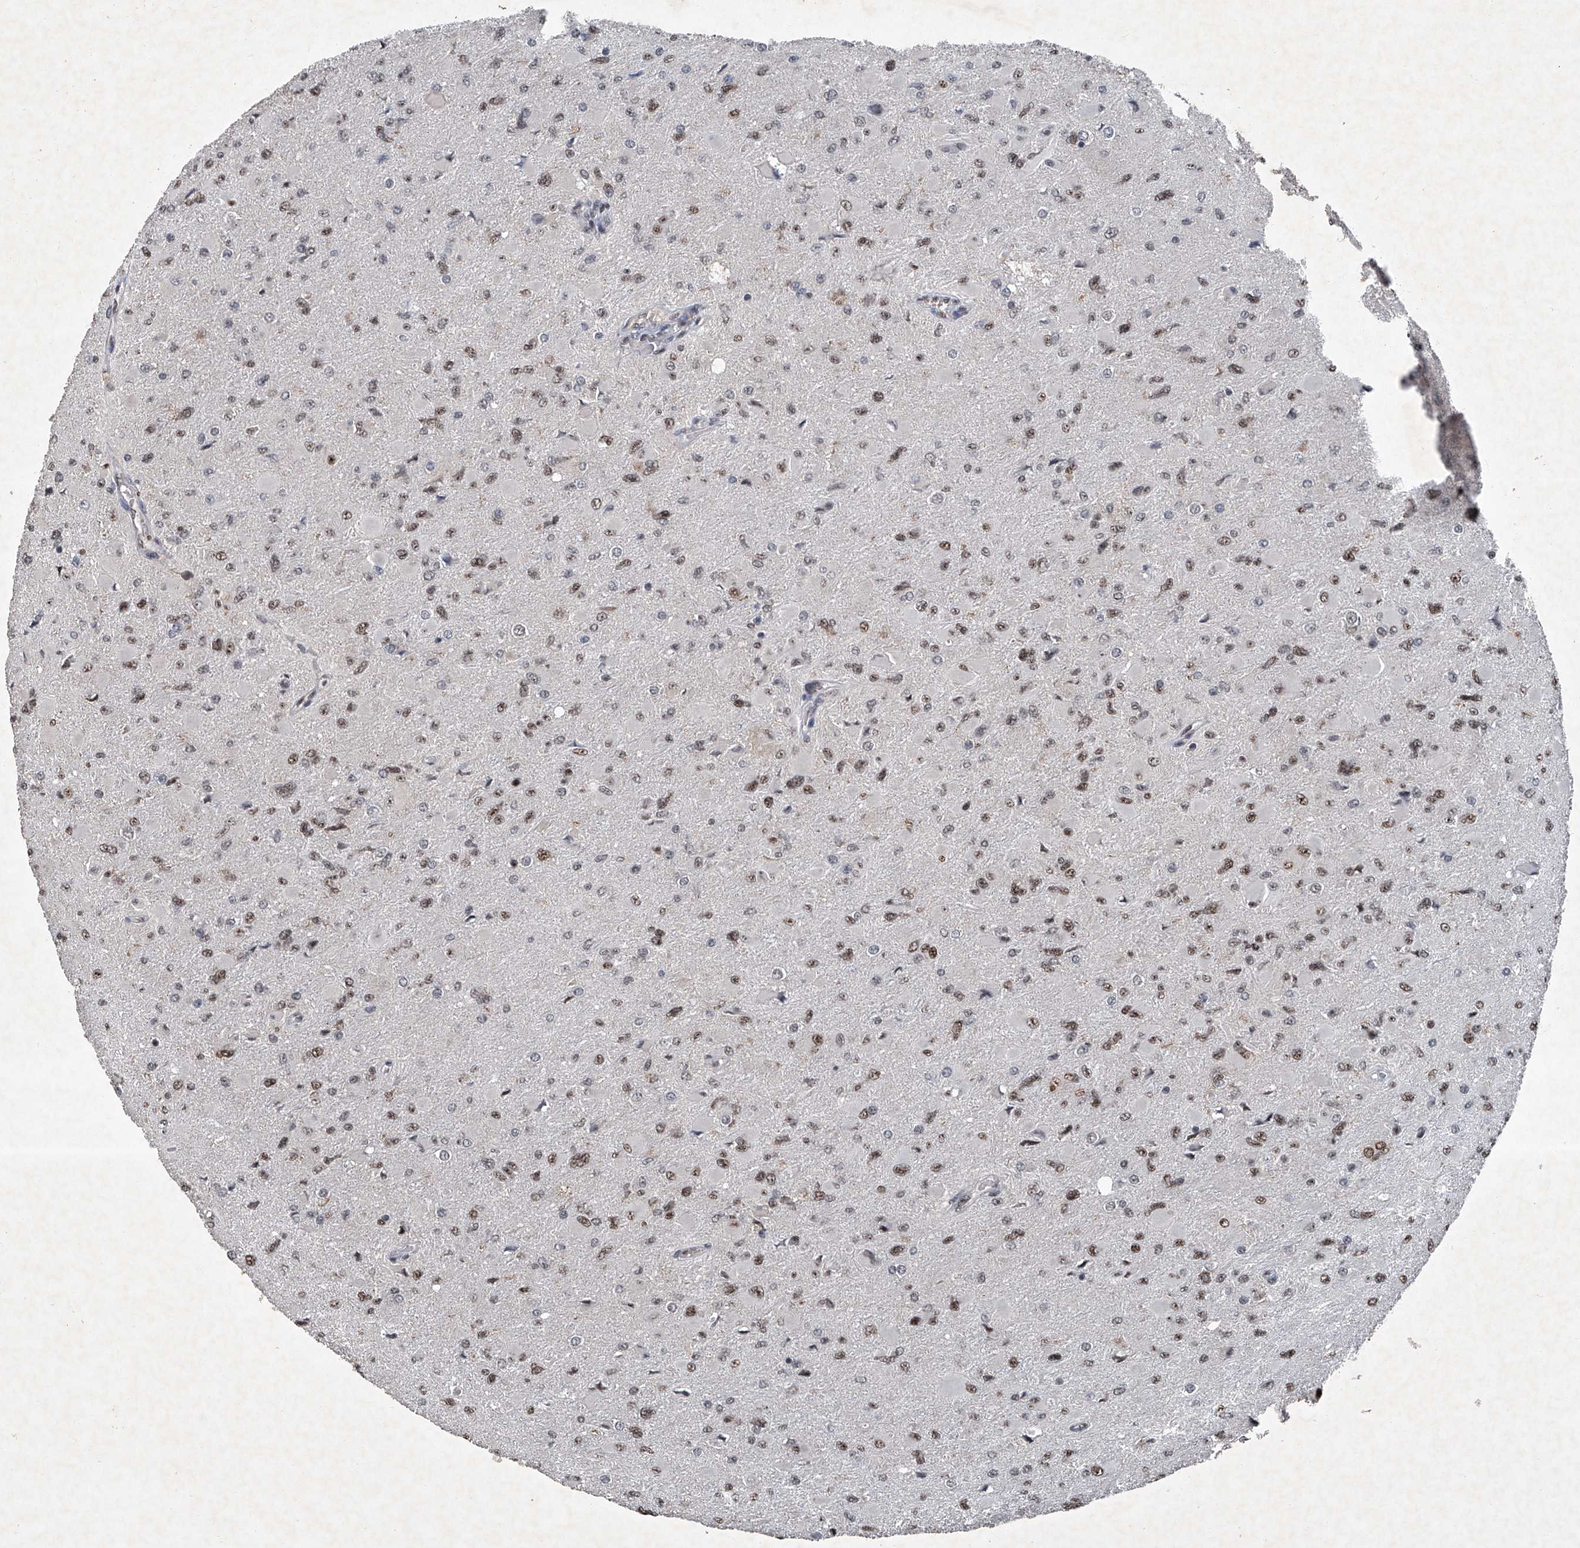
{"staining": {"intensity": "moderate", "quantity": "25%-75%", "location": "nuclear"}, "tissue": "glioma", "cell_type": "Tumor cells", "image_type": "cancer", "snomed": [{"axis": "morphology", "description": "Glioma, malignant, High grade"}, {"axis": "topography", "description": "Cerebral cortex"}], "caption": "This photomicrograph displays malignant glioma (high-grade) stained with immunohistochemistry (IHC) to label a protein in brown. The nuclear of tumor cells show moderate positivity for the protein. Nuclei are counter-stained blue.", "gene": "DDX39B", "patient": {"sex": "female", "age": 36}}